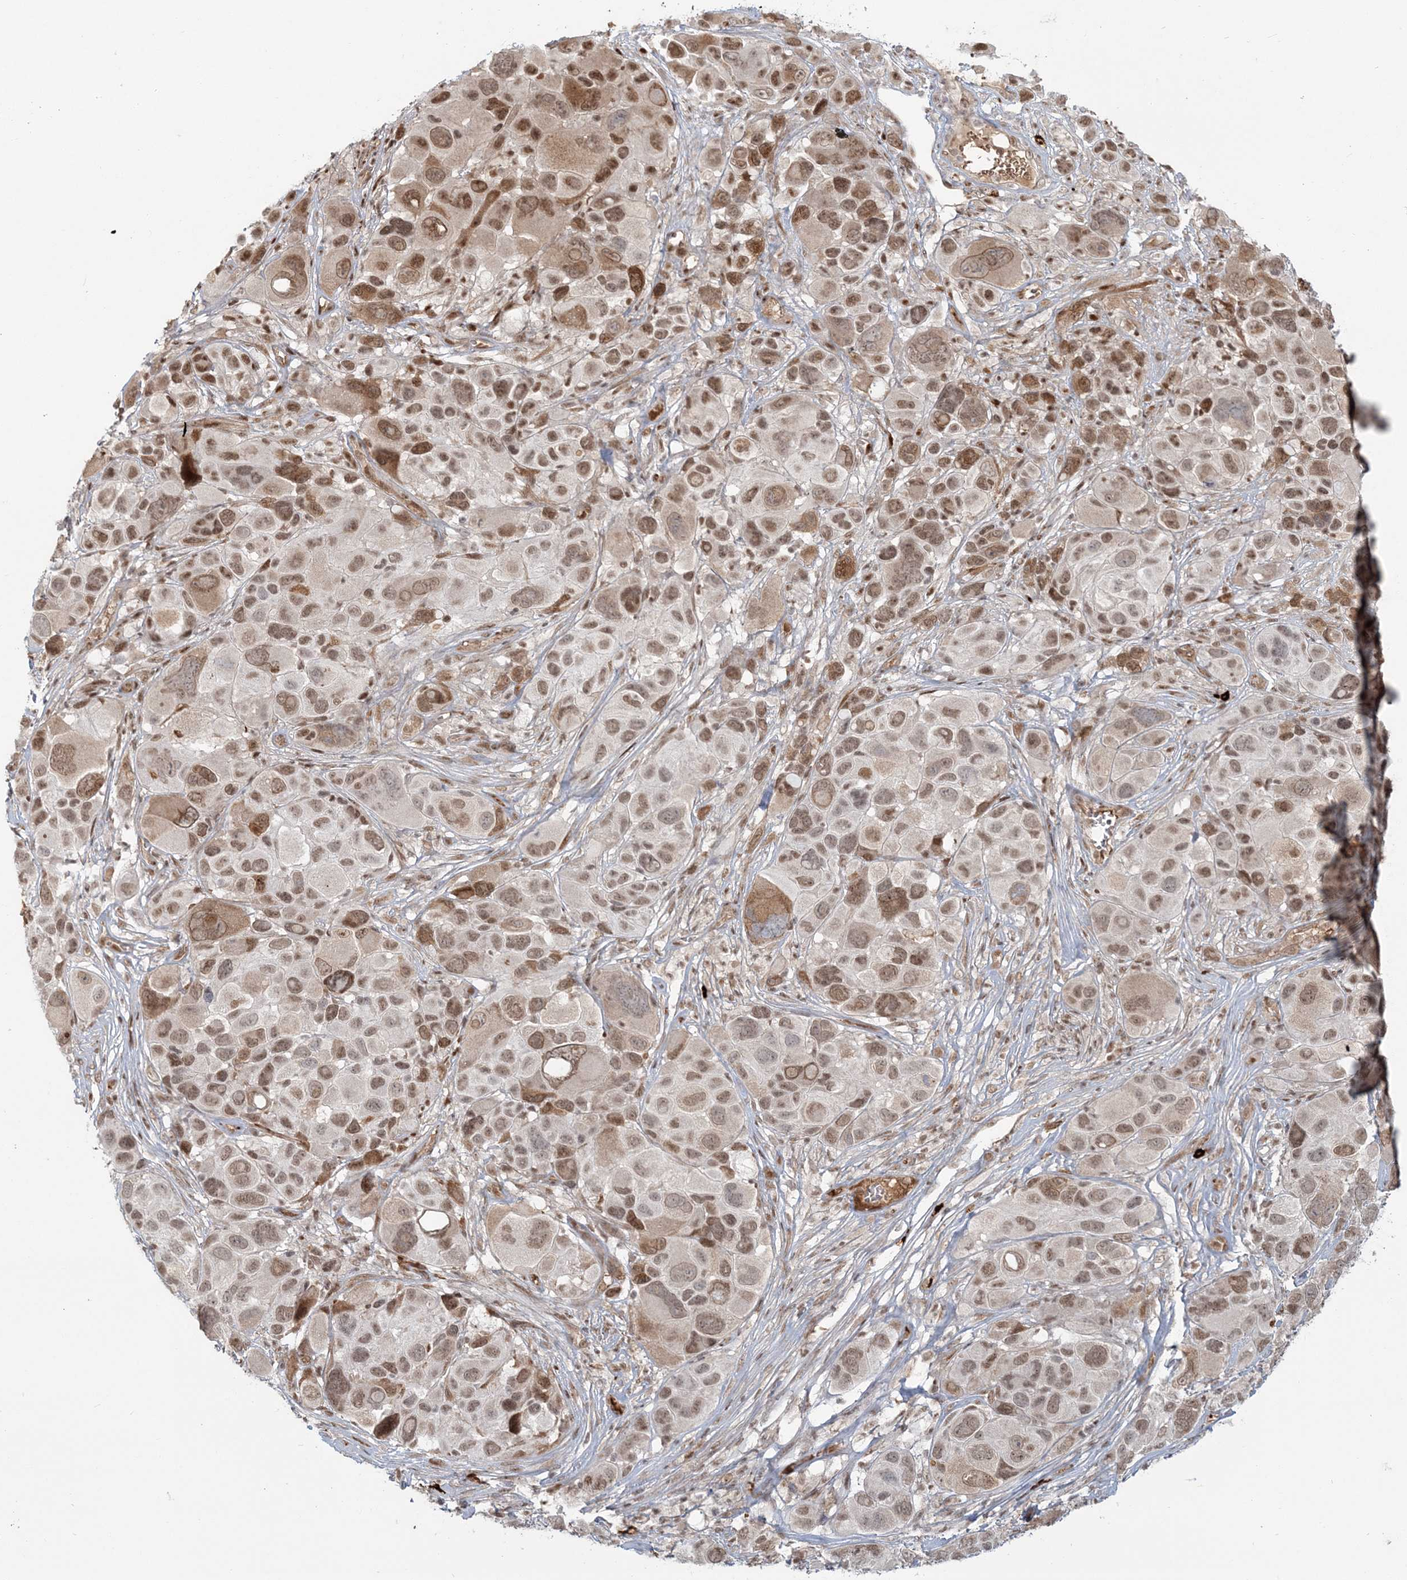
{"staining": {"intensity": "moderate", "quantity": ">75%", "location": "nuclear"}, "tissue": "melanoma", "cell_type": "Tumor cells", "image_type": "cancer", "snomed": [{"axis": "morphology", "description": "Malignant melanoma, NOS"}, {"axis": "topography", "description": "Skin of trunk"}], "caption": "Immunohistochemical staining of human malignant melanoma shows medium levels of moderate nuclear staining in approximately >75% of tumor cells. The protein is shown in brown color, while the nuclei are stained blue.", "gene": "SH3PXD2A", "patient": {"sex": "male", "age": 71}}